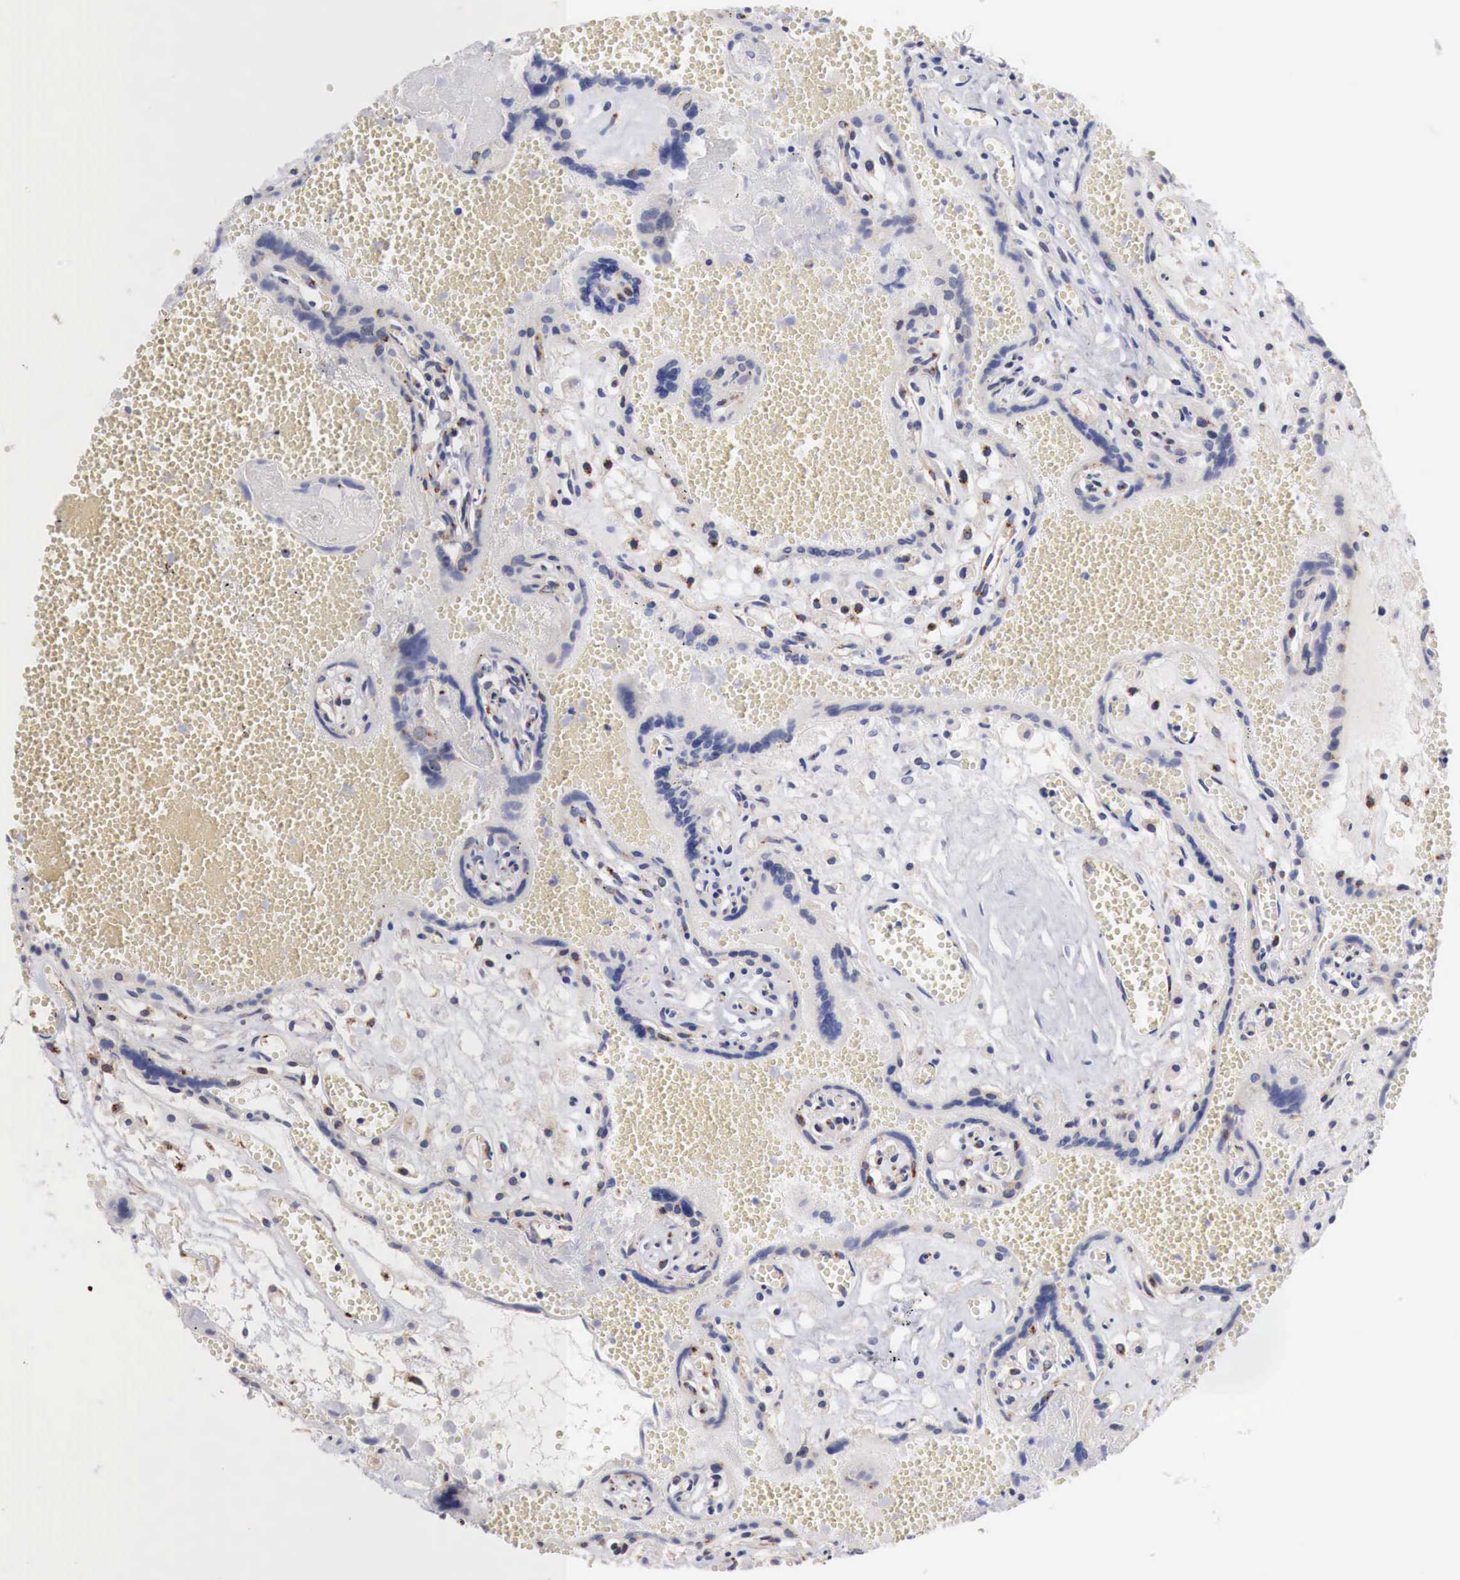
{"staining": {"intensity": "moderate", "quantity": ">75%", "location": "cytoplasmic/membranous"}, "tissue": "placenta", "cell_type": "Decidual cells", "image_type": "normal", "snomed": [{"axis": "morphology", "description": "Normal tissue, NOS"}, {"axis": "topography", "description": "Placenta"}], "caption": "Placenta stained with DAB immunohistochemistry (IHC) exhibits medium levels of moderate cytoplasmic/membranous staining in approximately >75% of decidual cells.", "gene": "SYAP1", "patient": {"sex": "female", "age": 40}}